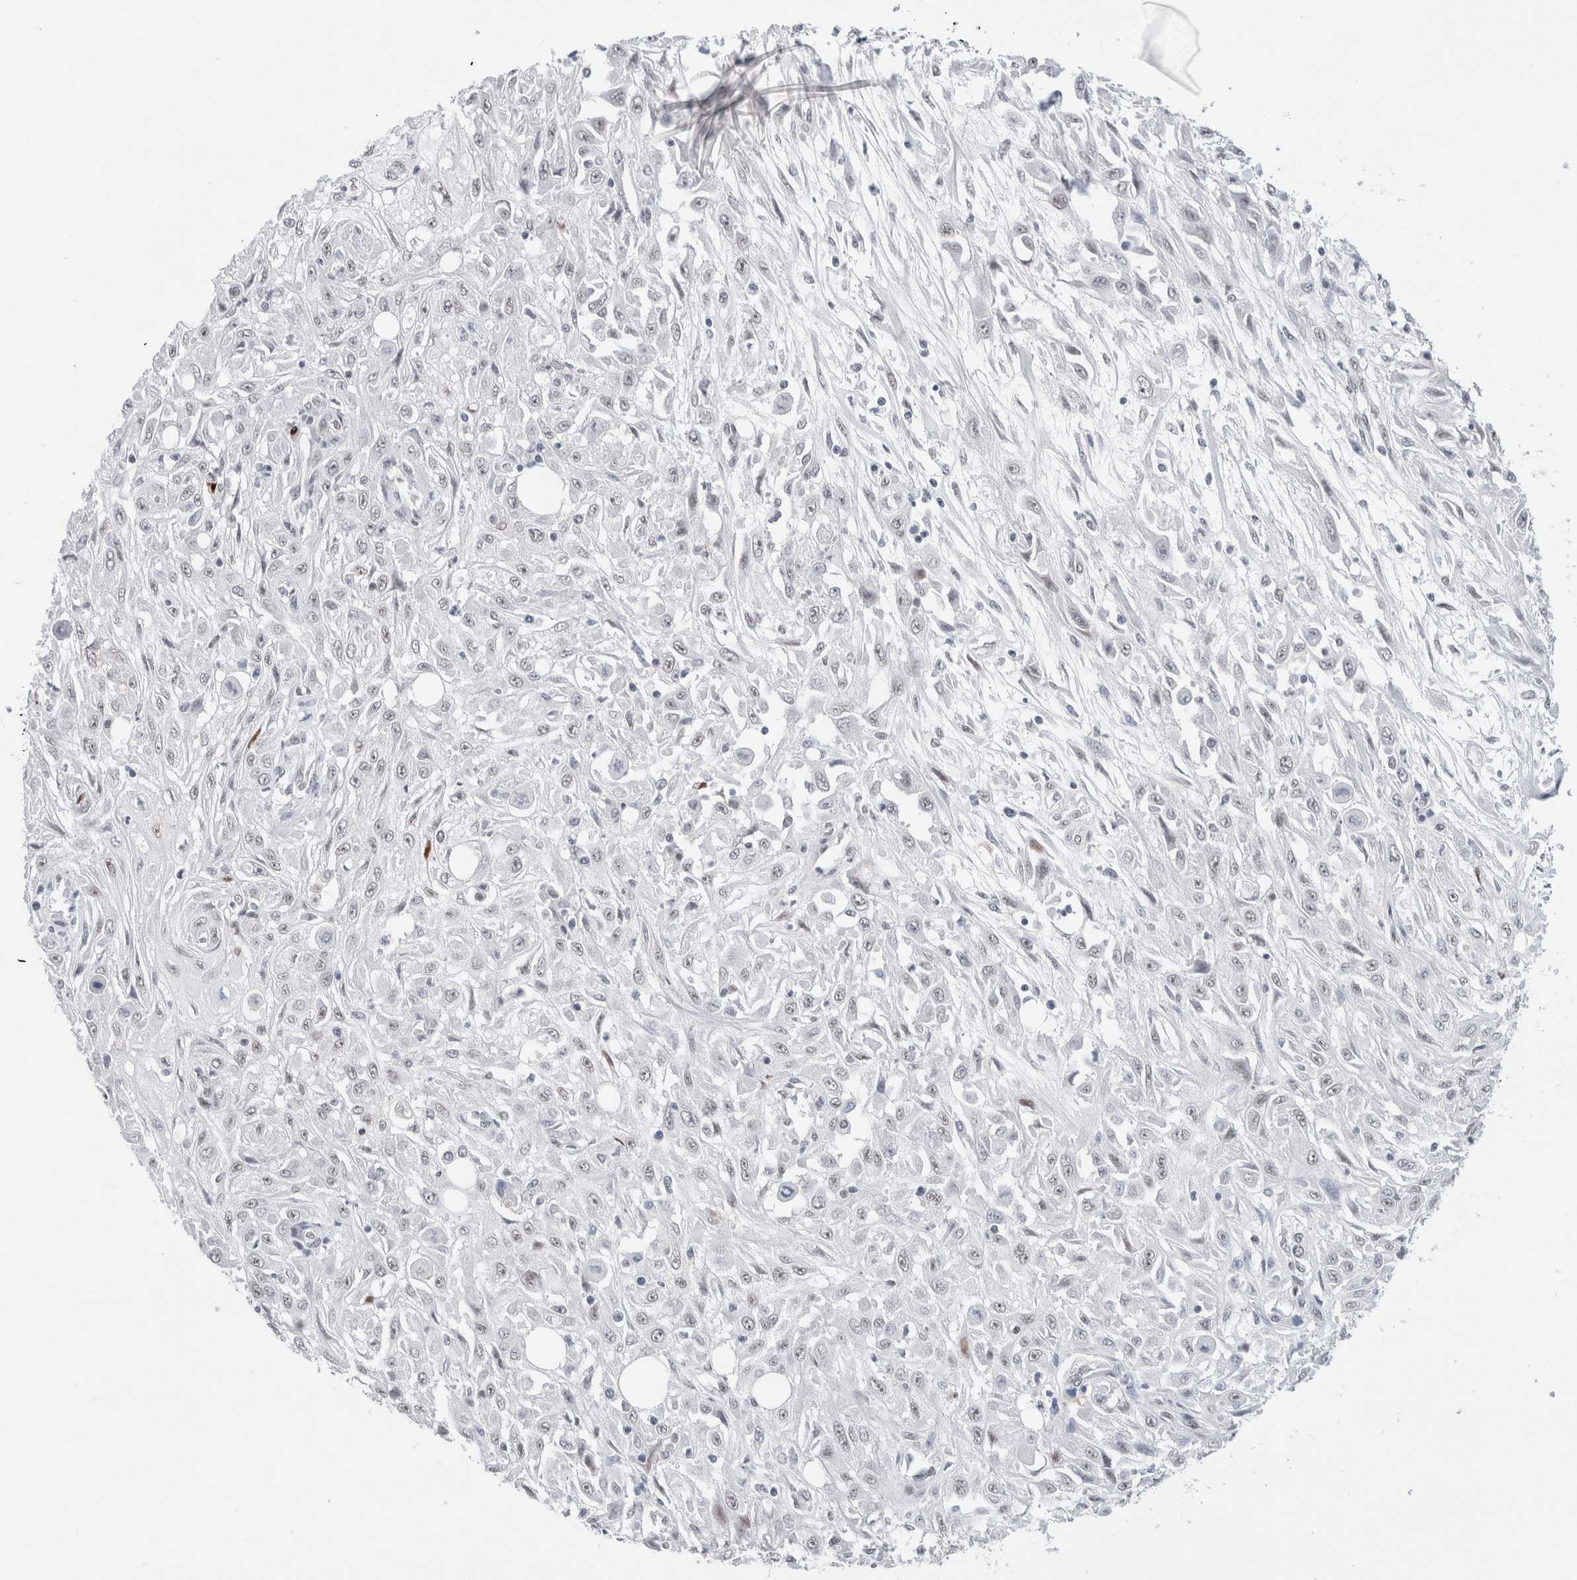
{"staining": {"intensity": "negative", "quantity": "none", "location": "none"}, "tissue": "skin cancer", "cell_type": "Tumor cells", "image_type": "cancer", "snomed": [{"axis": "morphology", "description": "Squamous cell carcinoma, NOS"}, {"axis": "morphology", "description": "Squamous cell carcinoma, metastatic, NOS"}, {"axis": "topography", "description": "Skin"}, {"axis": "topography", "description": "Lymph node"}], "caption": "DAB immunohistochemical staining of skin cancer shows no significant expression in tumor cells.", "gene": "COPS7A", "patient": {"sex": "male", "age": 75}}